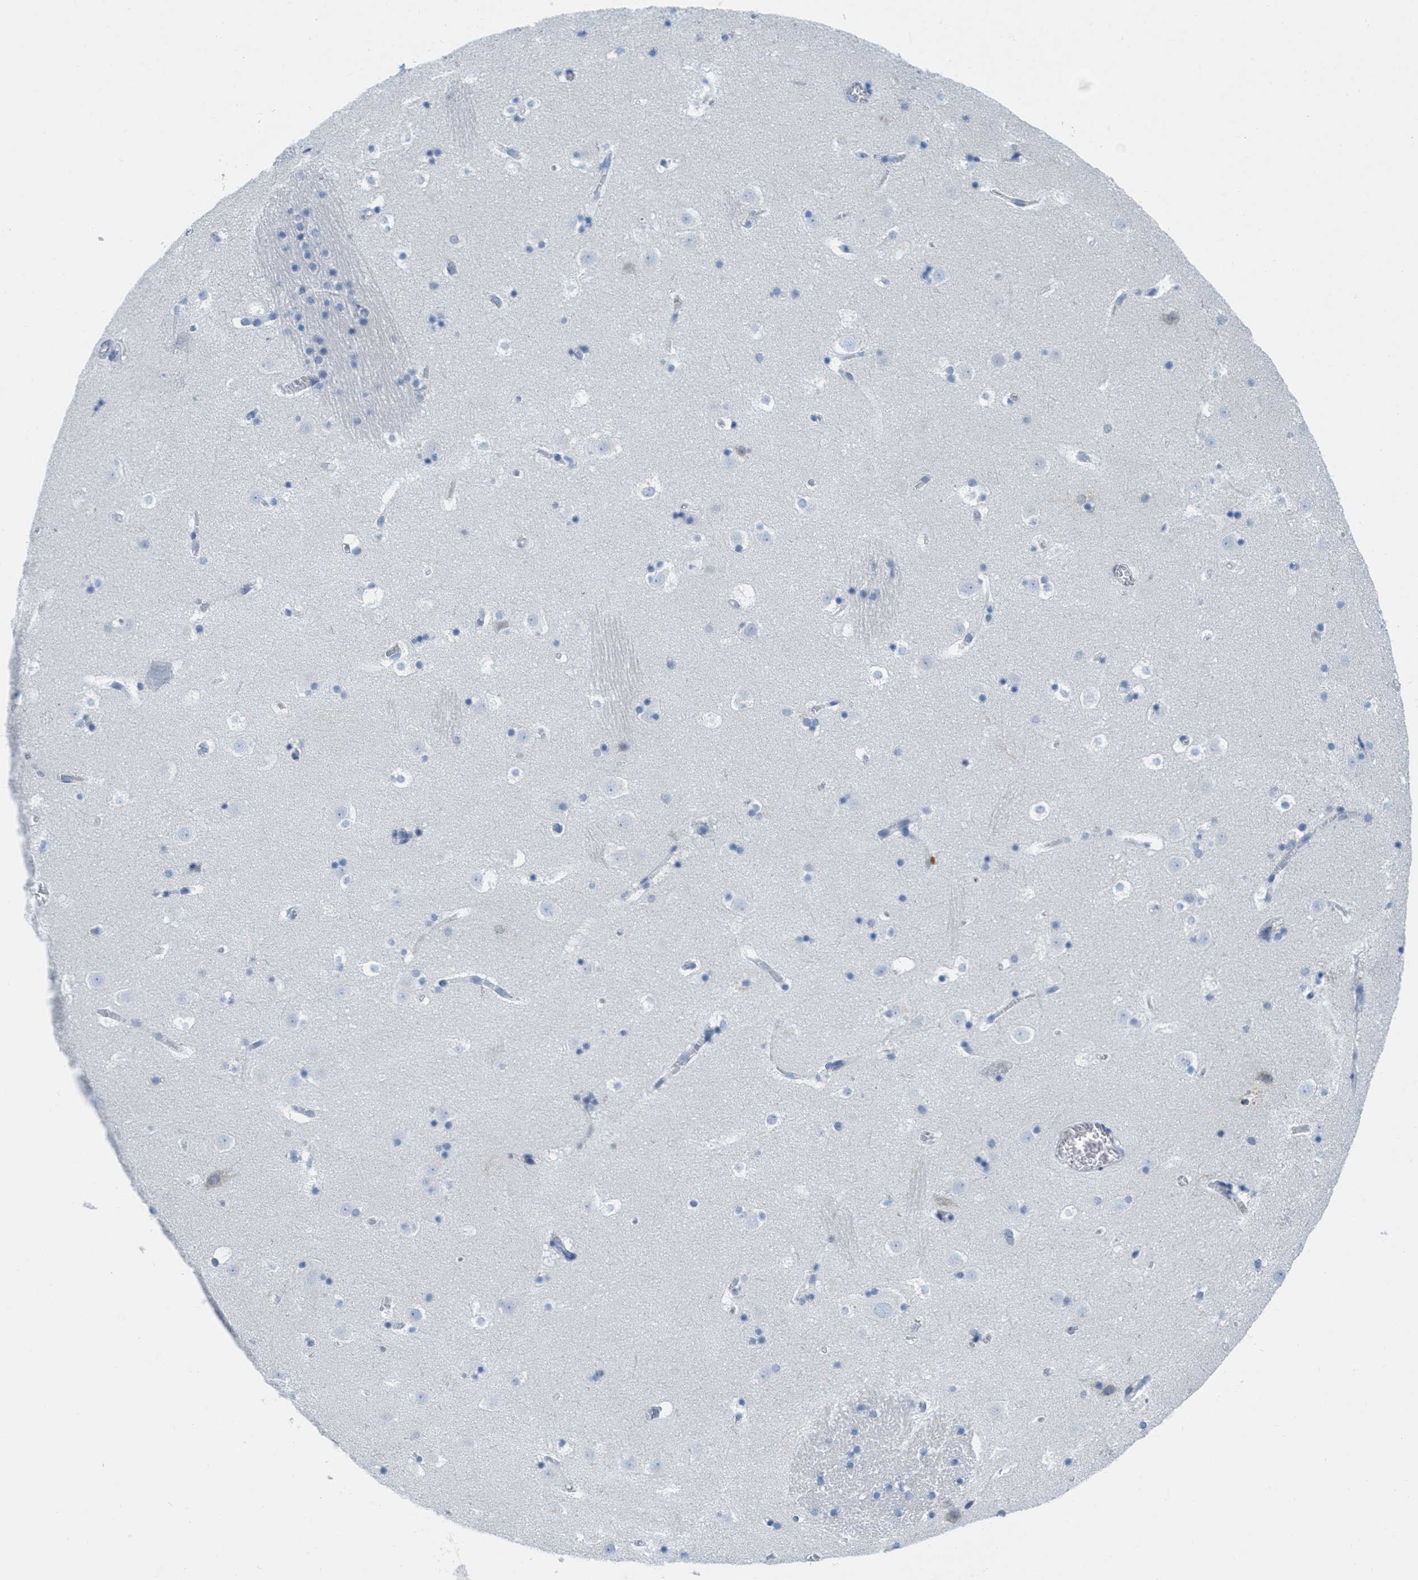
{"staining": {"intensity": "negative", "quantity": "none", "location": "none"}, "tissue": "caudate", "cell_type": "Glial cells", "image_type": "normal", "snomed": [{"axis": "morphology", "description": "Normal tissue, NOS"}, {"axis": "topography", "description": "Lateral ventricle wall"}], "caption": "Immunohistochemistry image of benign human caudate stained for a protein (brown), which demonstrates no staining in glial cells. (Immunohistochemistry, brightfield microscopy, high magnification).", "gene": "TEX264", "patient": {"sex": "male", "age": 45}}